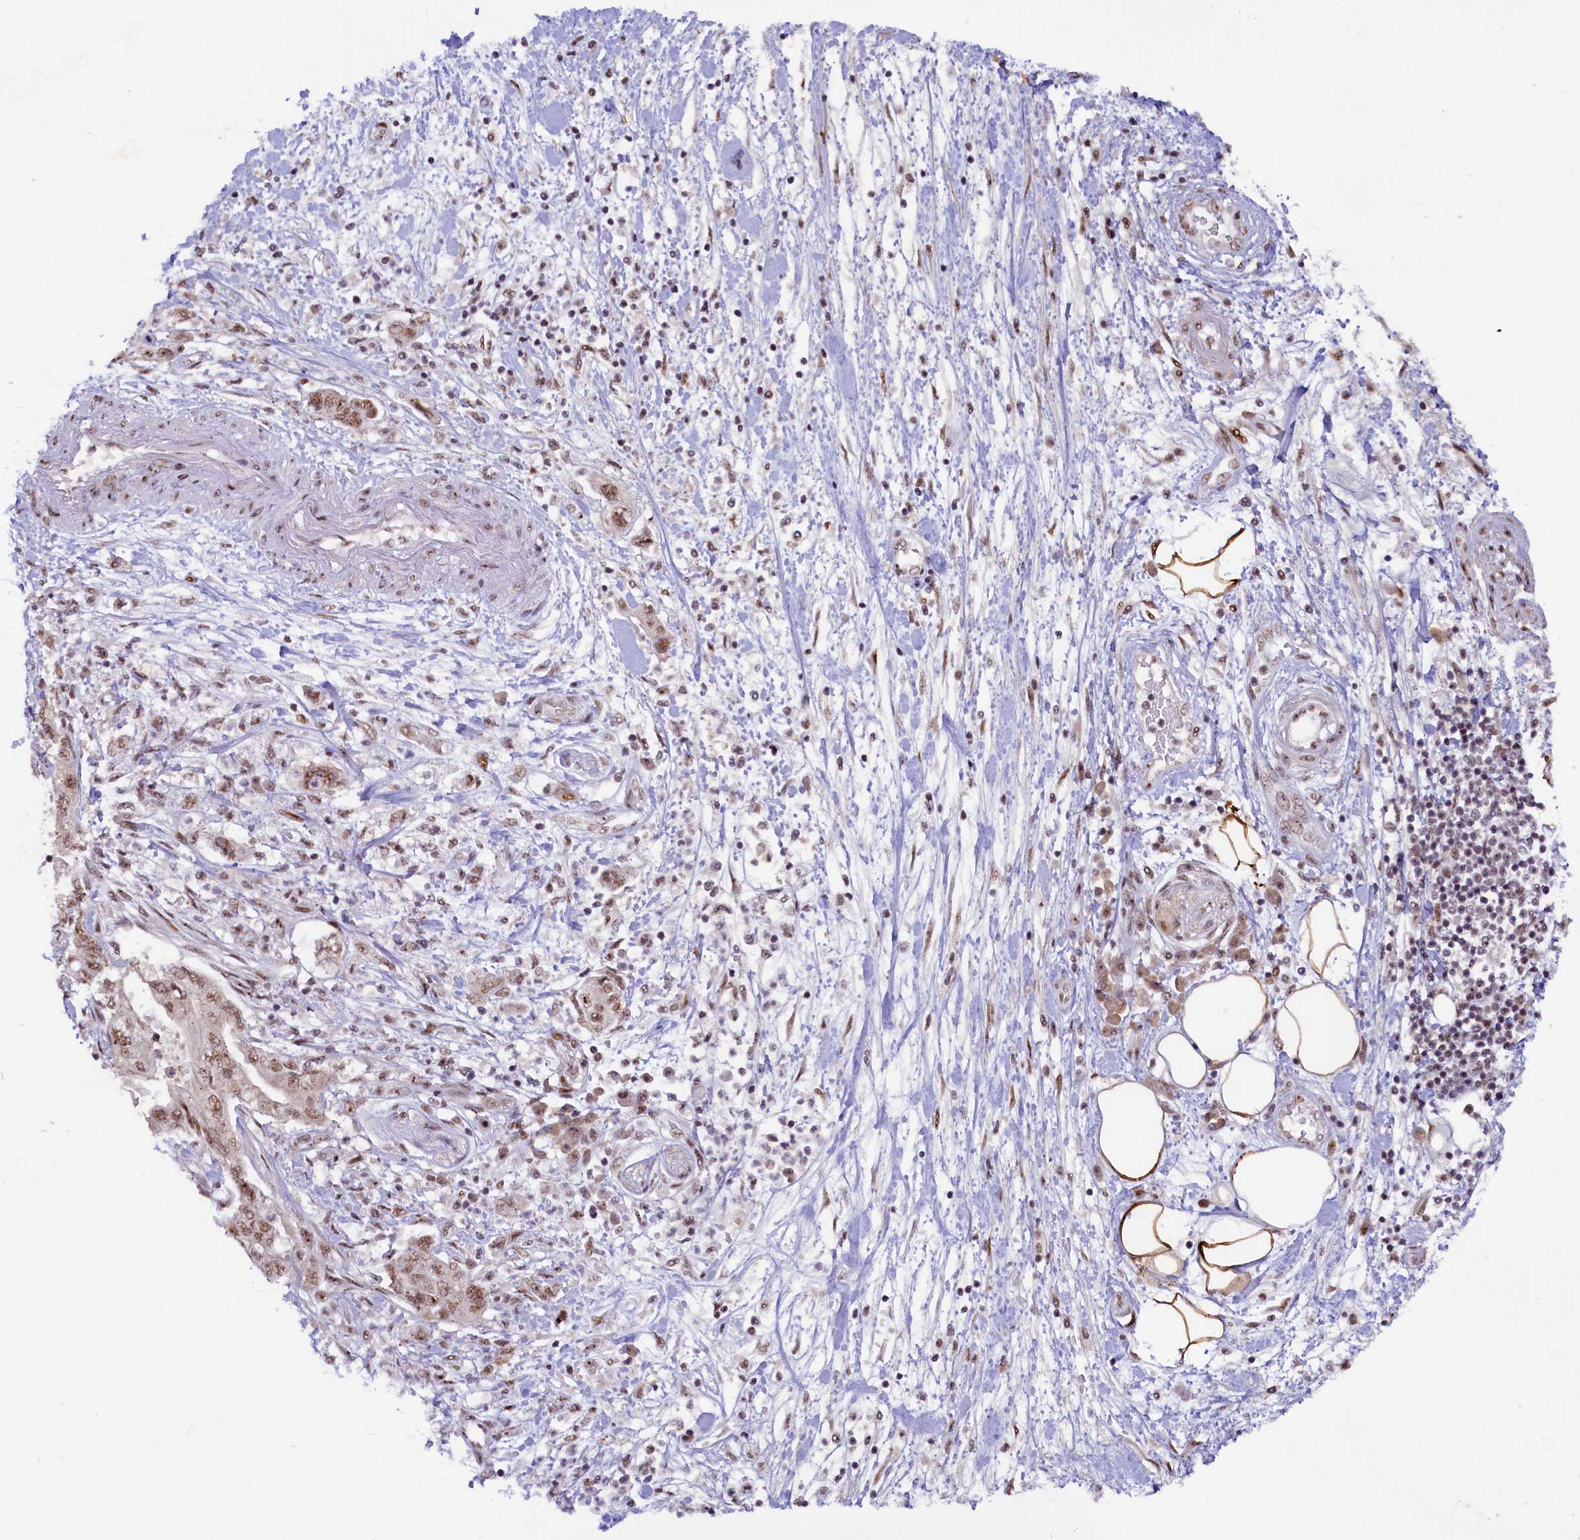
{"staining": {"intensity": "moderate", "quantity": ">75%", "location": "nuclear"}, "tissue": "pancreatic cancer", "cell_type": "Tumor cells", "image_type": "cancer", "snomed": [{"axis": "morphology", "description": "Adenocarcinoma, NOS"}, {"axis": "topography", "description": "Pancreas"}], "caption": "Pancreatic cancer stained with a protein marker demonstrates moderate staining in tumor cells.", "gene": "ANKS3", "patient": {"sex": "female", "age": 73}}